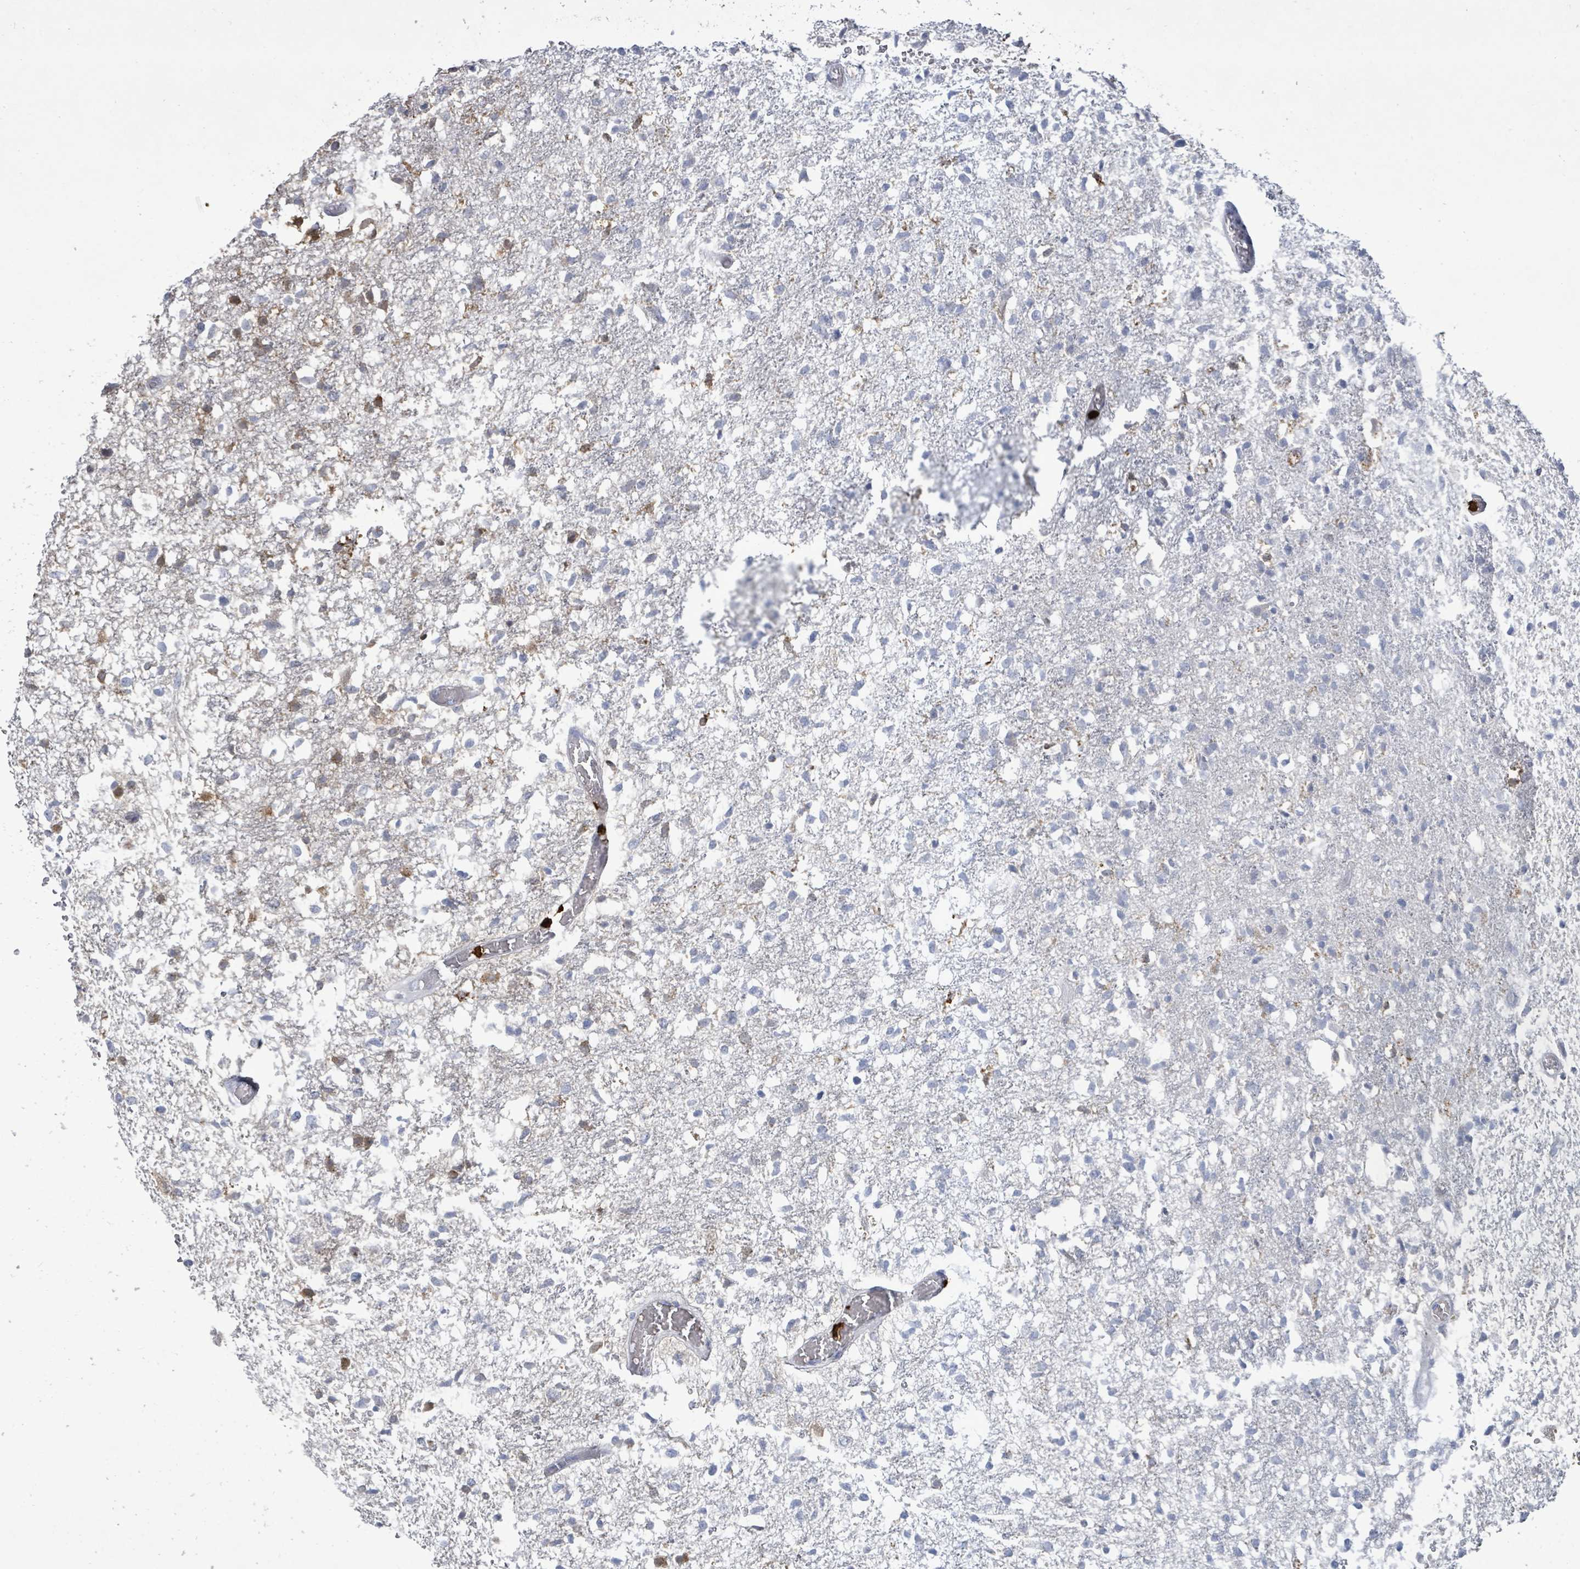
{"staining": {"intensity": "negative", "quantity": "none", "location": "none"}, "tissue": "glioma", "cell_type": "Tumor cells", "image_type": "cancer", "snomed": [{"axis": "morphology", "description": "Glioma, malignant, High grade"}, {"axis": "topography", "description": "Brain"}], "caption": "A micrograph of human high-grade glioma (malignant) is negative for staining in tumor cells. The staining was performed using DAB (3,3'-diaminobenzidine) to visualize the protein expression in brown, while the nuclei were stained in blue with hematoxylin (Magnification: 20x).", "gene": "FAM210A", "patient": {"sex": "female", "age": 74}}